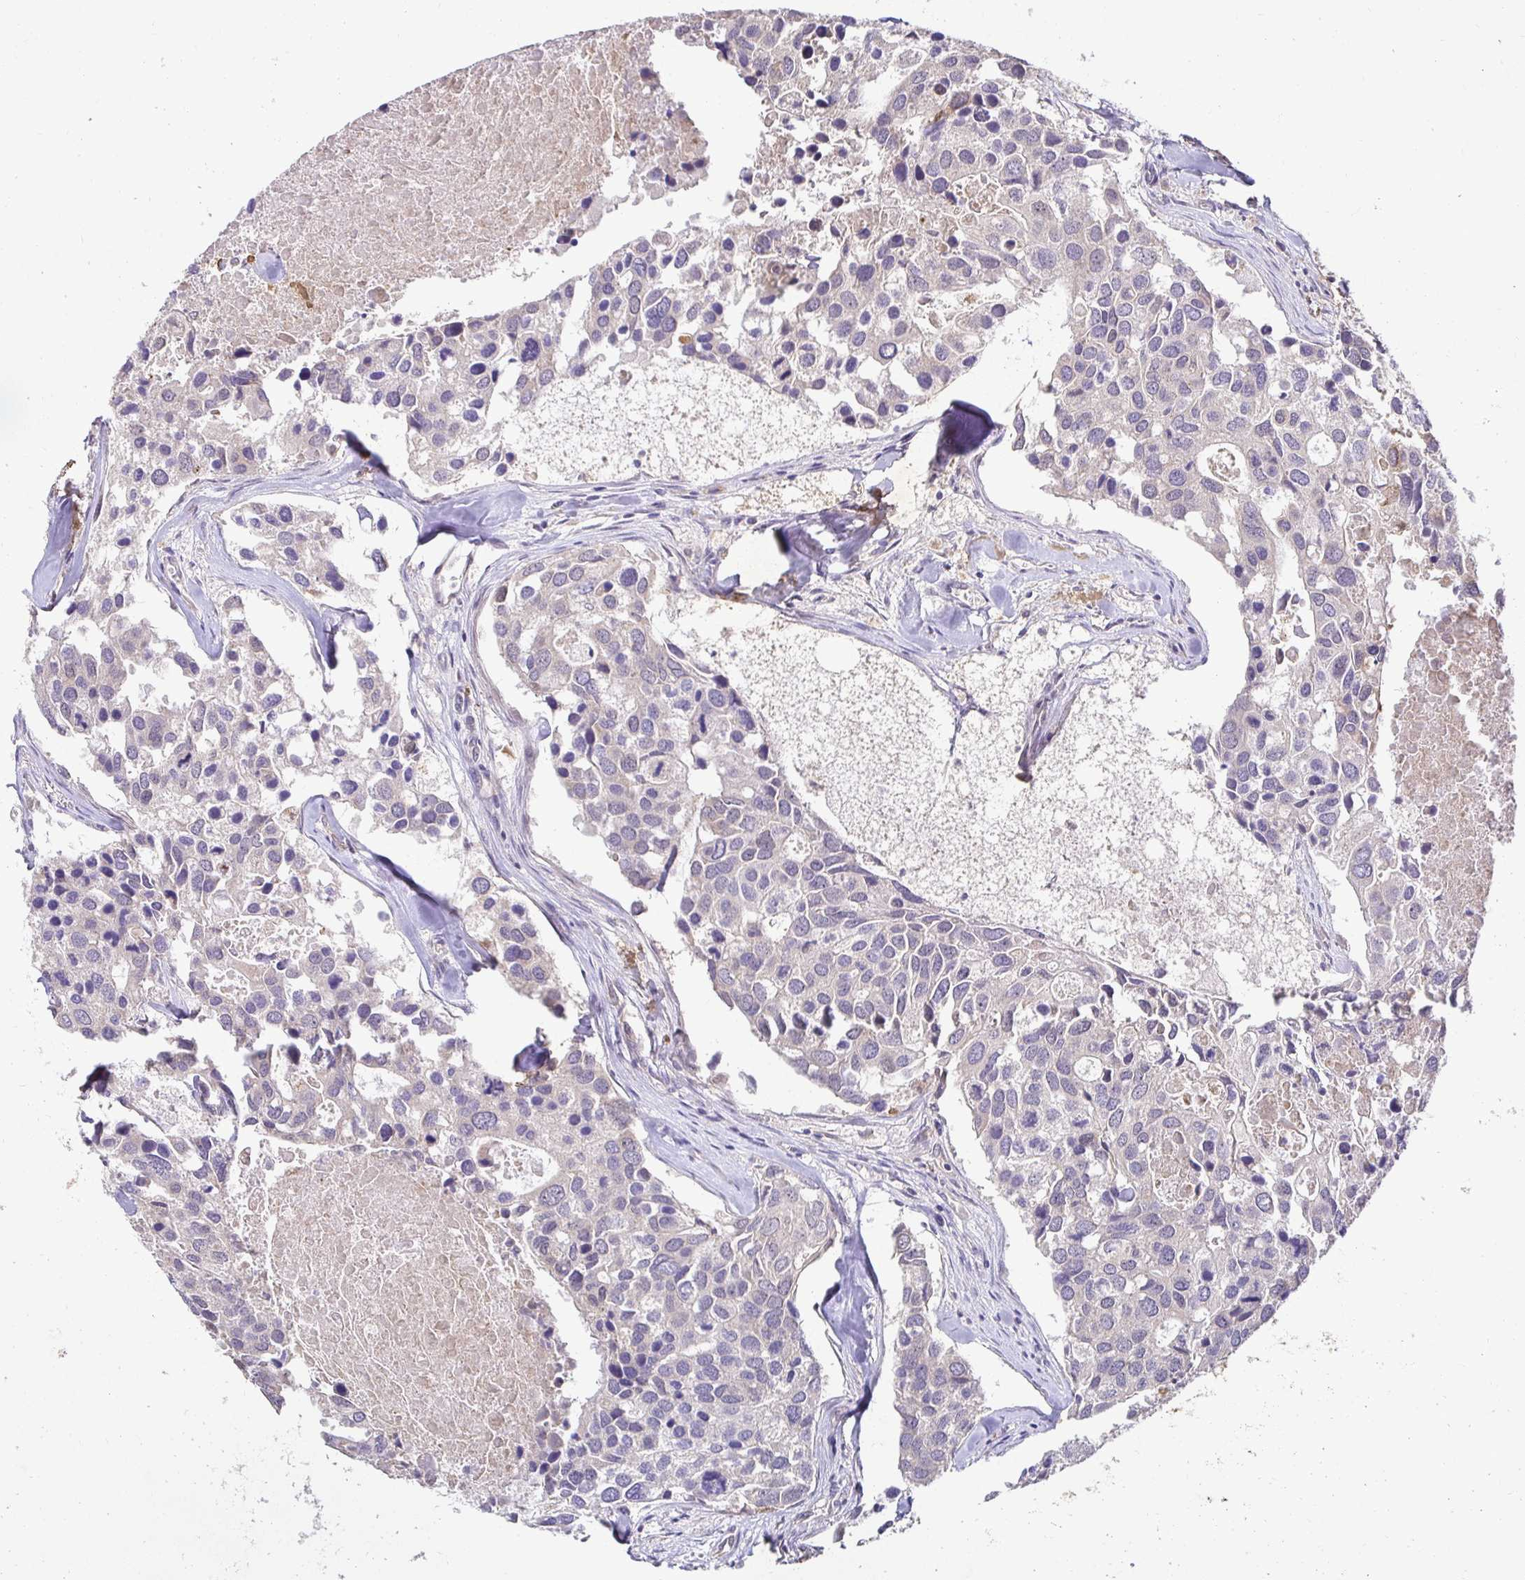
{"staining": {"intensity": "negative", "quantity": "none", "location": "none"}, "tissue": "breast cancer", "cell_type": "Tumor cells", "image_type": "cancer", "snomed": [{"axis": "morphology", "description": "Duct carcinoma"}, {"axis": "topography", "description": "Breast"}], "caption": "High magnification brightfield microscopy of breast cancer (infiltrating ductal carcinoma) stained with DAB (3,3'-diaminobenzidine) (brown) and counterstained with hematoxylin (blue): tumor cells show no significant positivity.", "gene": "RHEBL1", "patient": {"sex": "female", "age": 83}}